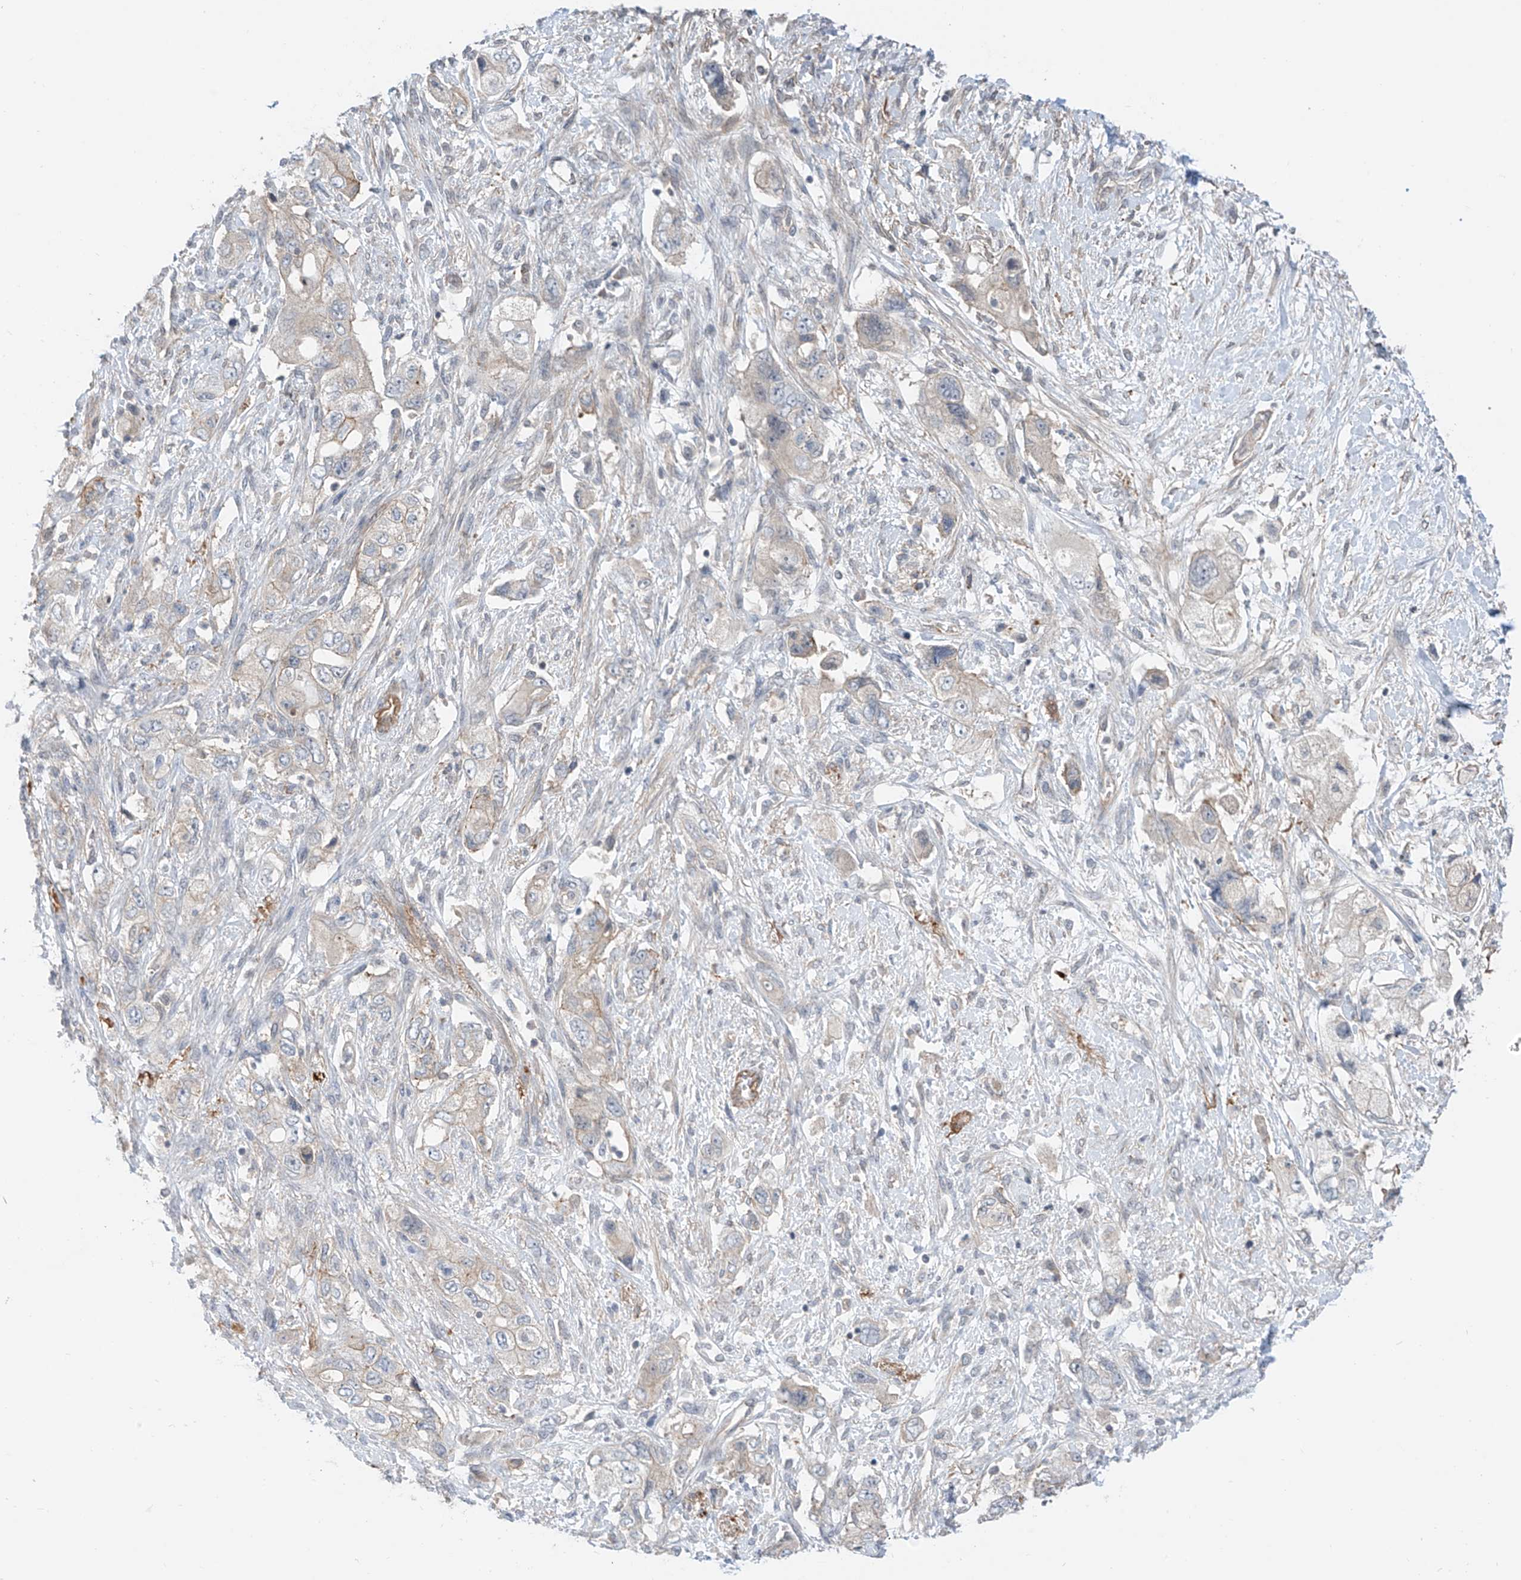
{"staining": {"intensity": "negative", "quantity": "none", "location": "none"}, "tissue": "pancreatic cancer", "cell_type": "Tumor cells", "image_type": "cancer", "snomed": [{"axis": "morphology", "description": "Adenocarcinoma, NOS"}, {"axis": "topography", "description": "Pancreas"}], "caption": "This image is of pancreatic cancer stained with immunohistochemistry to label a protein in brown with the nuclei are counter-stained blue. There is no expression in tumor cells.", "gene": "ABLIM2", "patient": {"sex": "female", "age": 73}}